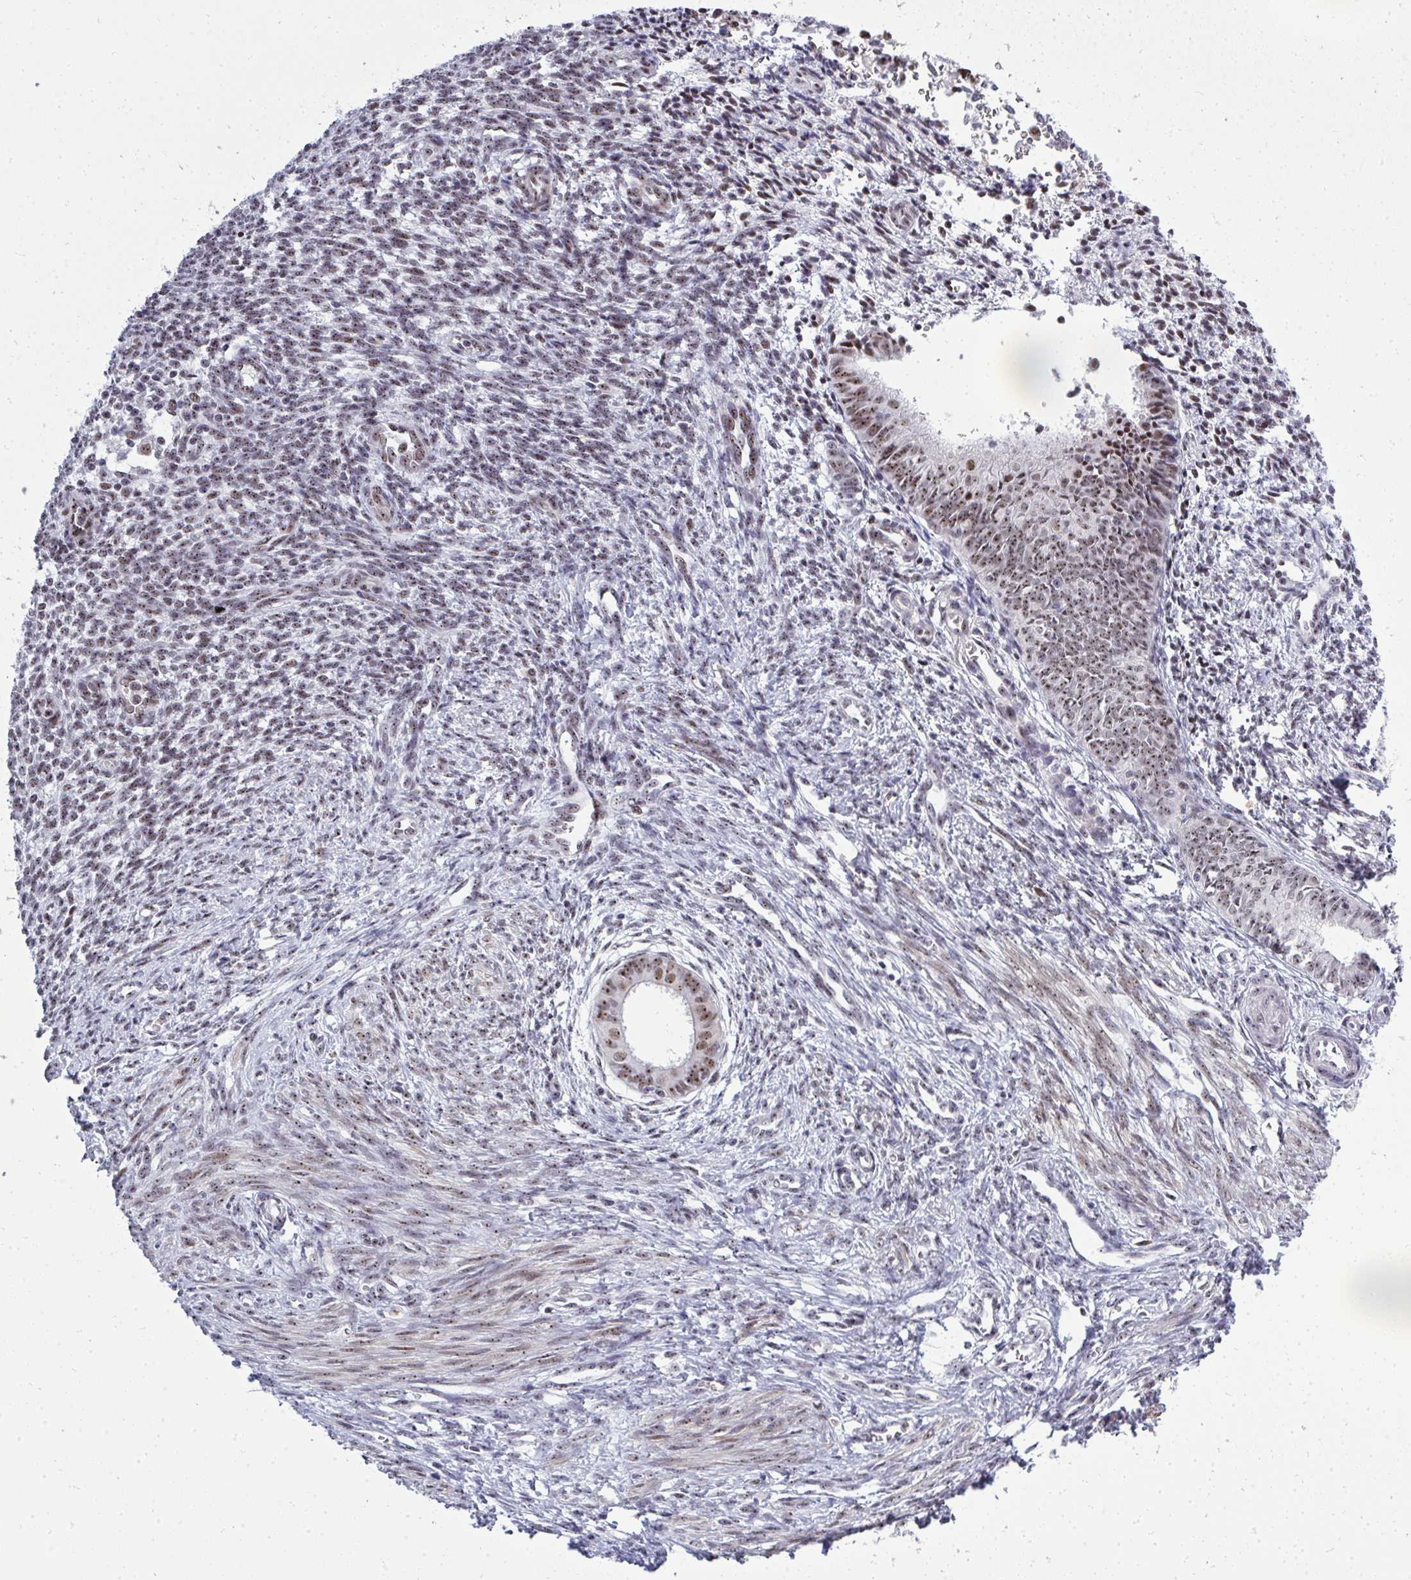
{"staining": {"intensity": "moderate", "quantity": ">75%", "location": "nuclear"}, "tissue": "endometrial cancer", "cell_type": "Tumor cells", "image_type": "cancer", "snomed": [{"axis": "morphology", "description": "Adenocarcinoma, NOS"}, {"axis": "topography", "description": "Endometrium"}], "caption": "Endometrial cancer stained with a protein marker reveals moderate staining in tumor cells.", "gene": "SIRT7", "patient": {"sex": "female", "age": 50}}